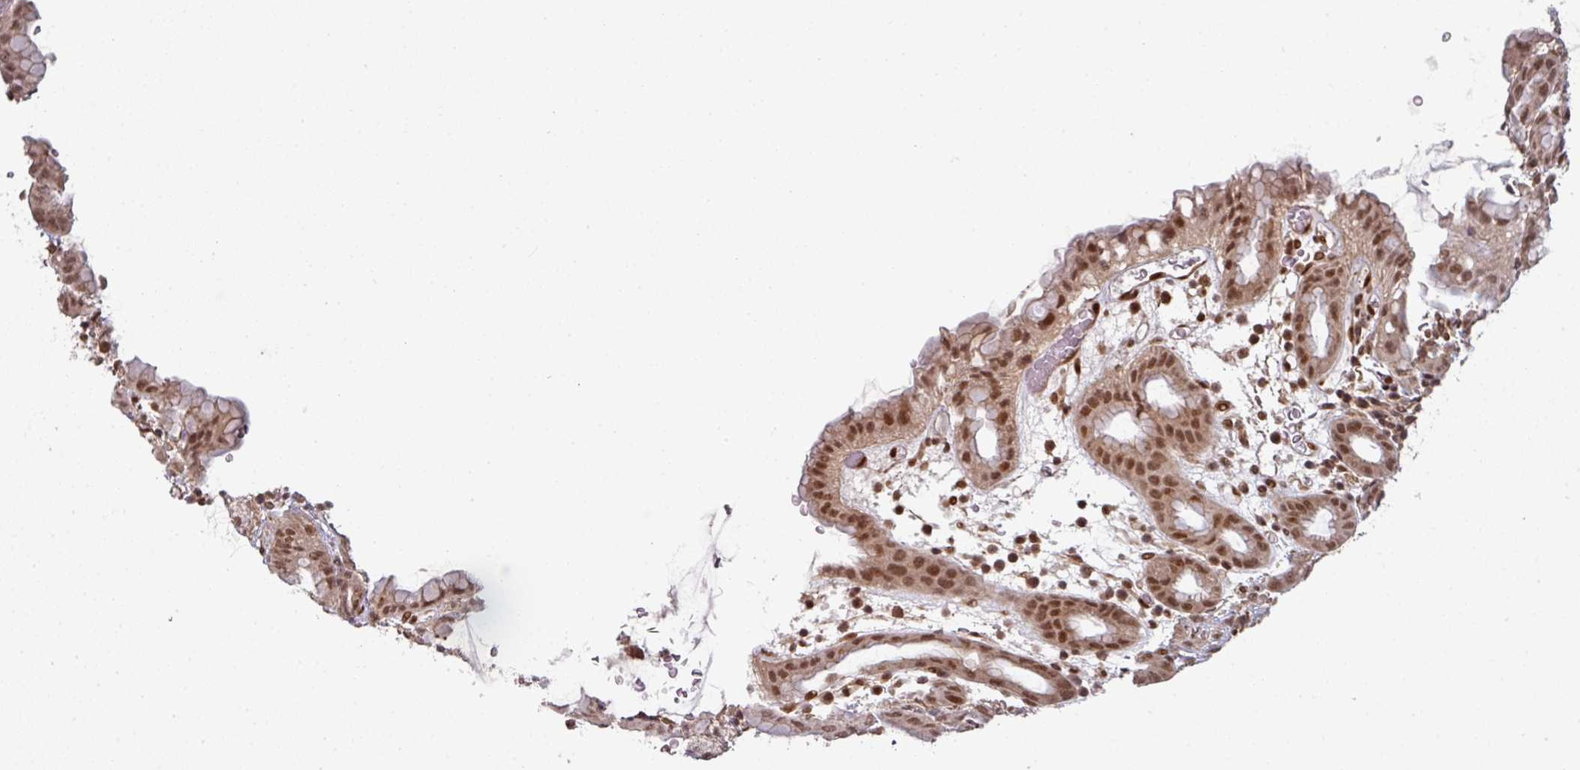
{"staining": {"intensity": "moderate", "quantity": ">75%", "location": "nuclear"}, "tissue": "stomach", "cell_type": "Glandular cells", "image_type": "normal", "snomed": [{"axis": "morphology", "description": "Normal tissue, NOS"}, {"axis": "topography", "description": "Stomach, upper"}, {"axis": "topography", "description": "Stomach"}], "caption": "This is a micrograph of immunohistochemistry staining of unremarkable stomach, which shows moderate positivity in the nuclear of glandular cells.", "gene": "SIK3", "patient": {"sex": "male", "age": 68}}